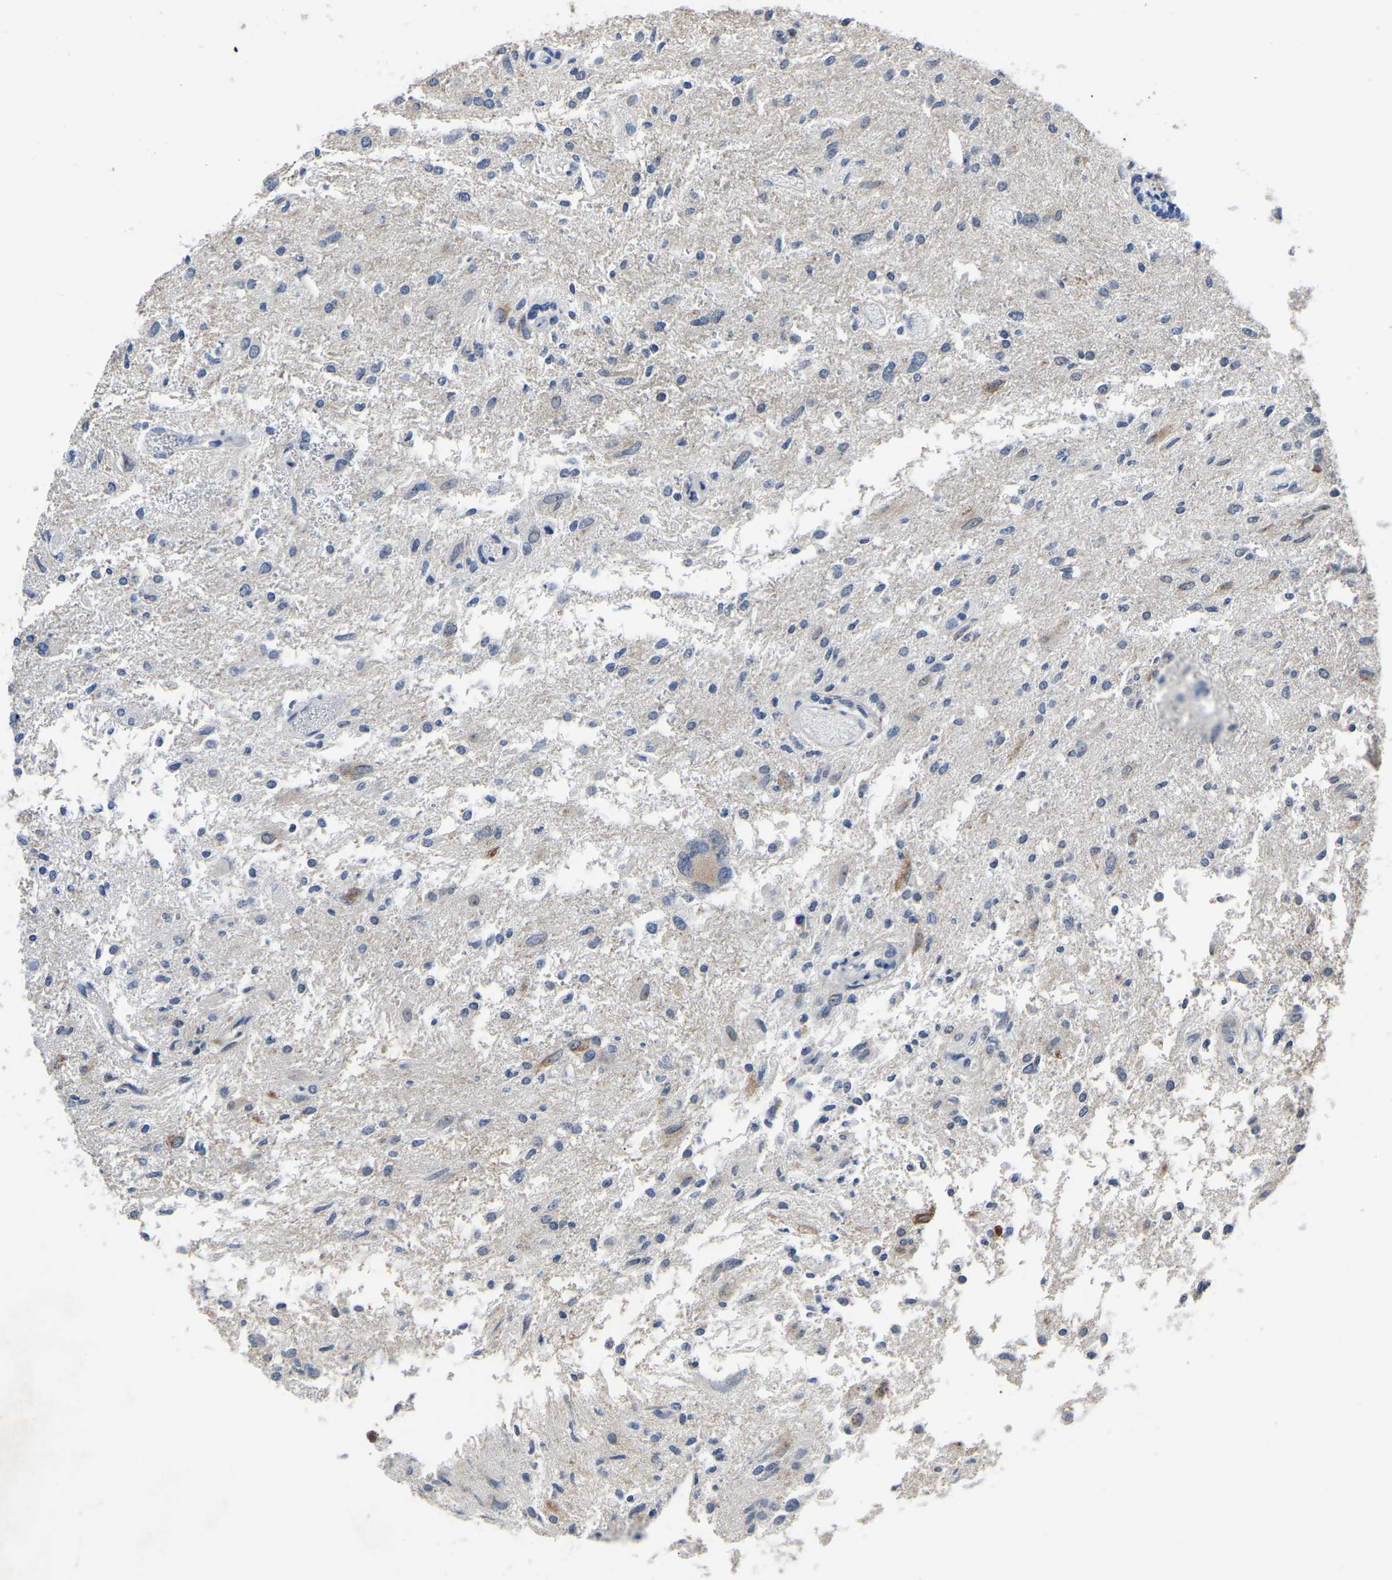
{"staining": {"intensity": "negative", "quantity": "none", "location": "none"}, "tissue": "glioma", "cell_type": "Tumor cells", "image_type": "cancer", "snomed": [{"axis": "morphology", "description": "Glioma, malignant, High grade"}, {"axis": "topography", "description": "Brain"}], "caption": "This is an IHC photomicrograph of human glioma. There is no positivity in tumor cells.", "gene": "NOP53", "patient": {"sex": "female", "age": 59}}